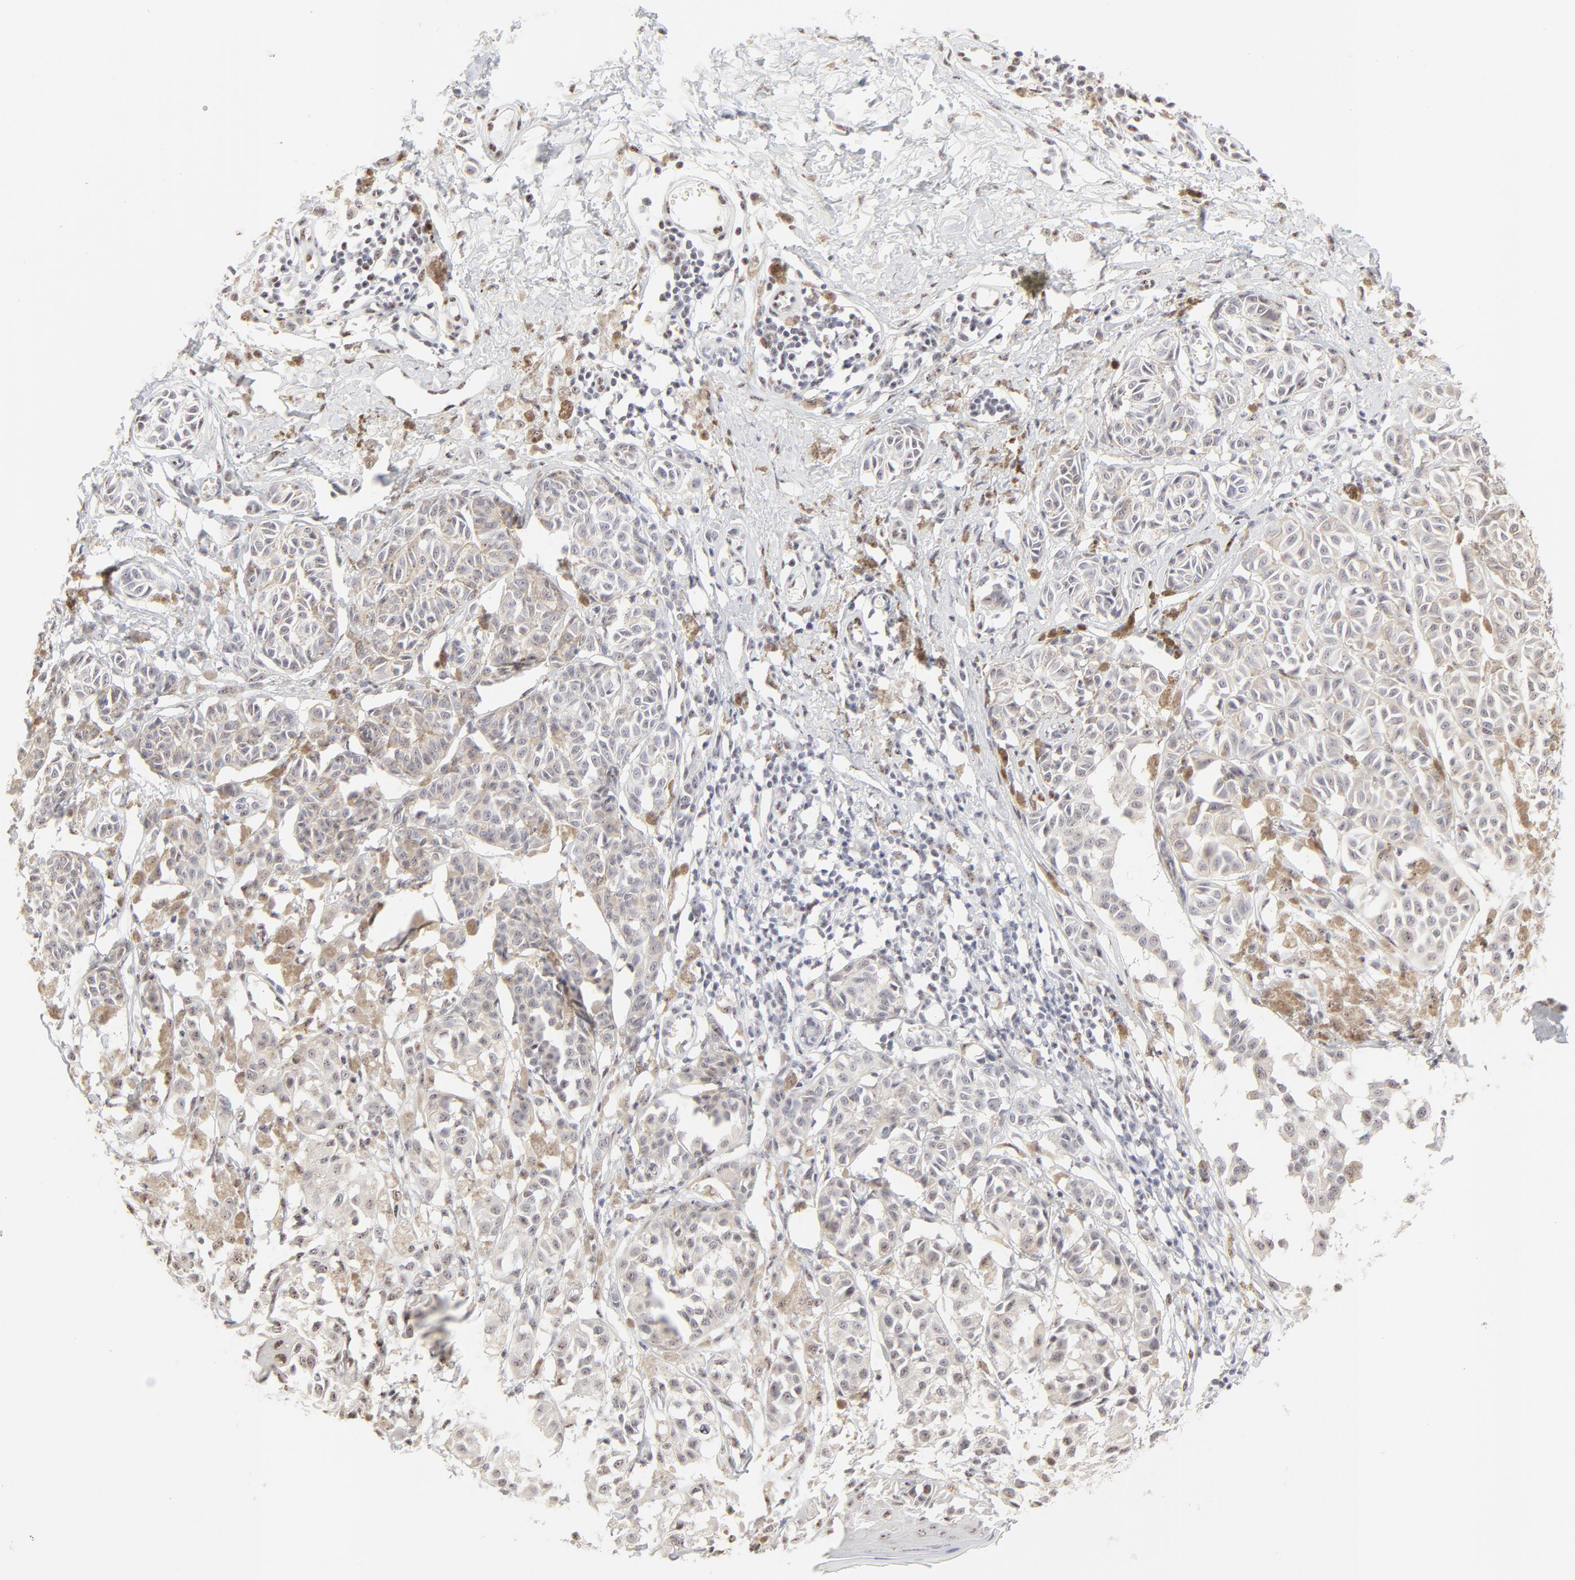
{"staining": {"intensity": "negative", "quantity": "none", "location": "none"}, "tissue": "melanoma", "cell_type": "Tumor cells", "image_type": "cancer", "snomed": [{"axis": "morphology", "description": "Malignant melanoma, NOS"}, {"axis": "topography", "description": "Skin"}], "caption": "Melanoma was stained to show a protein in brown. There is no significant expression in tumor cells.", "gene": "NFIL3", "patient": {"sex": "male", "age": 76}}